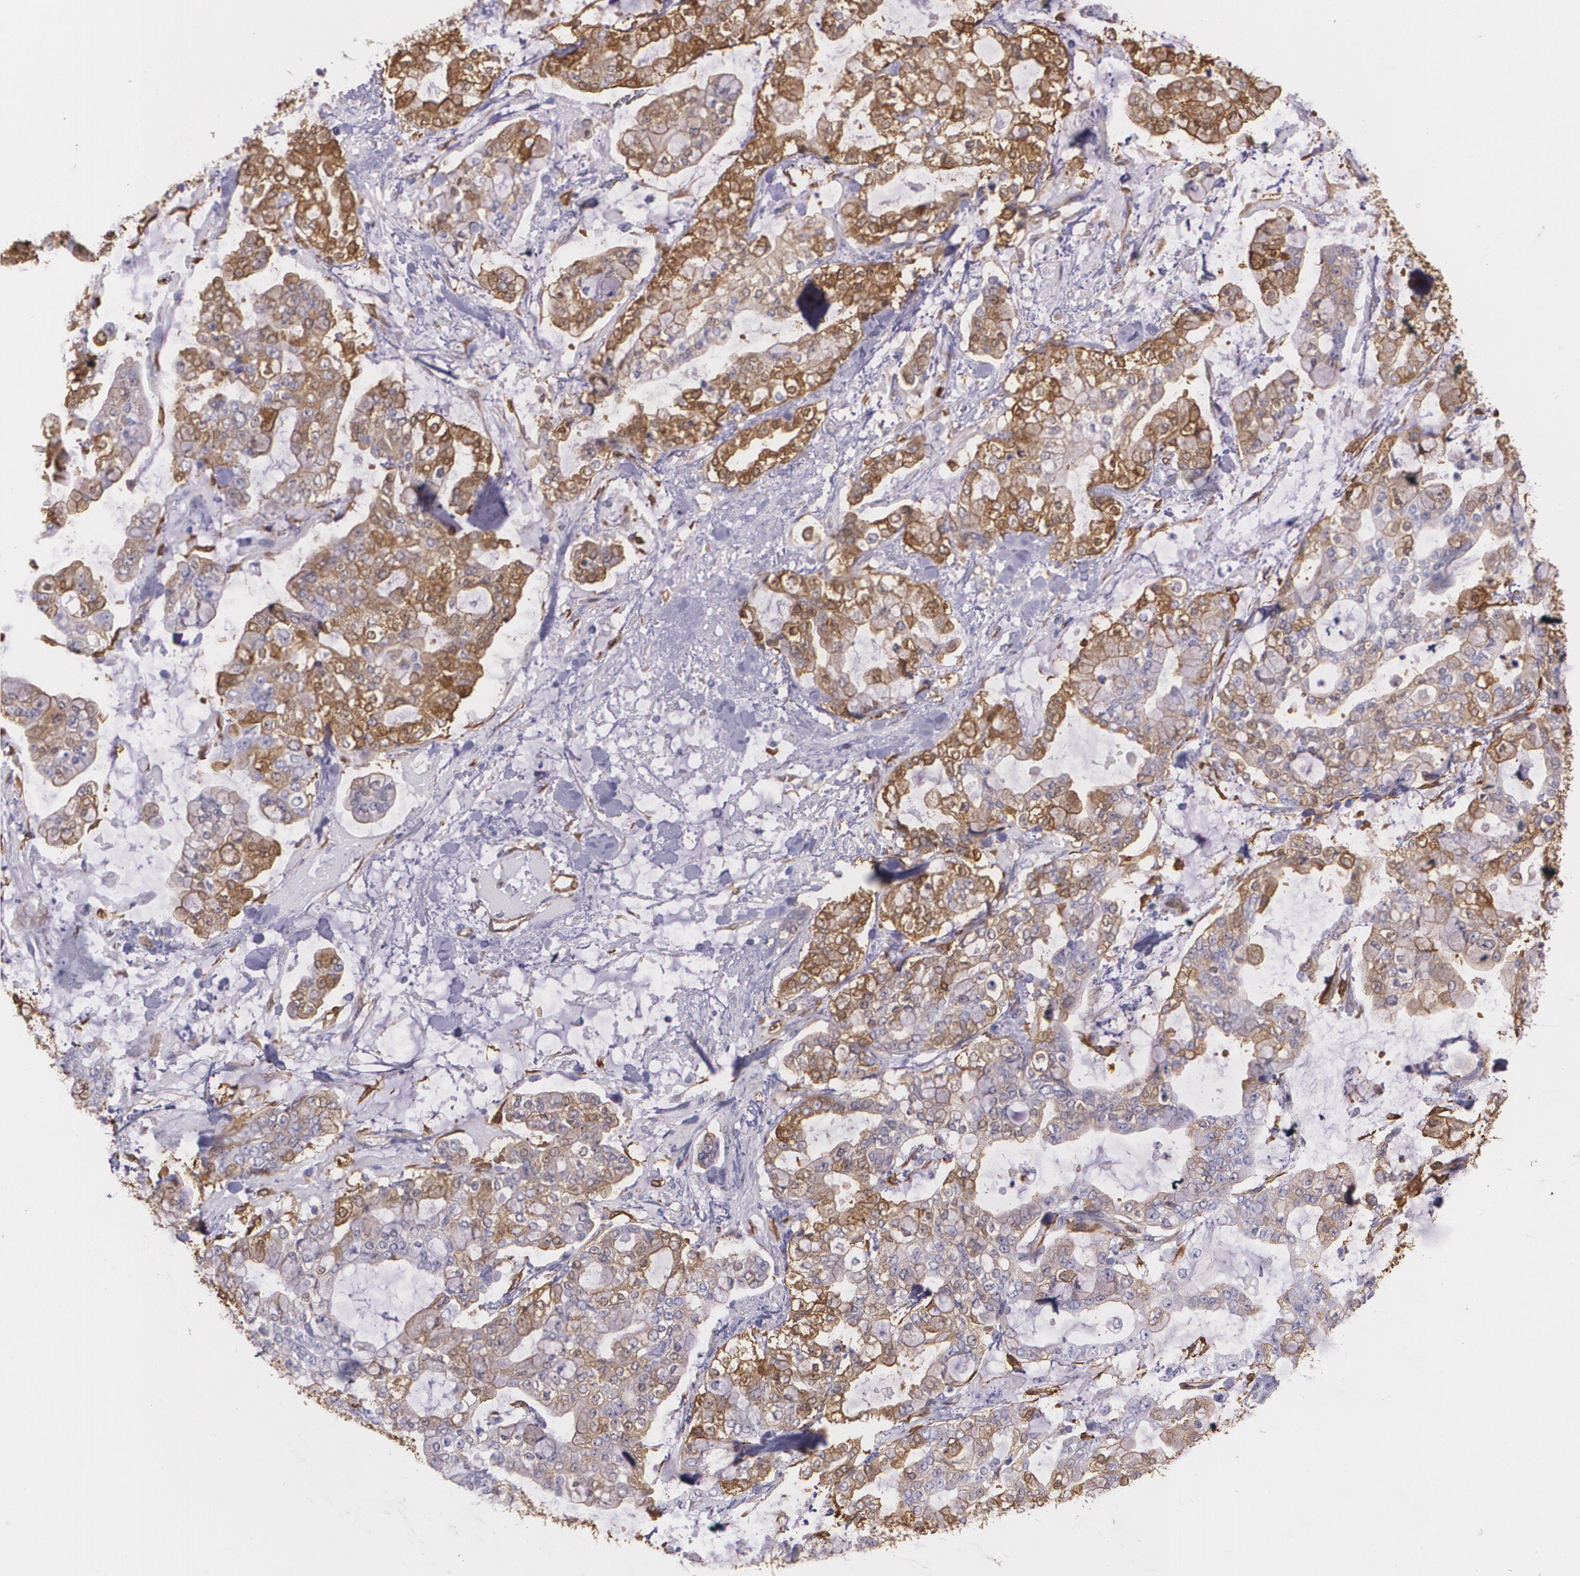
{"staining": {"intensity": "weak", "quantity": "25%-75%", "location": "cytoplasmic/membranous"}, "tissue": "stomach cancer", "cell_type": "Tumor cells", "image_type": "cancer", "snomed": [{"axis": "morphology", "description": "Normal tissue, NOS"}, {"axis": "morphology", "description": "Adenocarcinoma, NOS"}, {"axis": "topography", "description": "Stomach, upper"}, {"axis": "topography", "description": "Stomach"}], "caption": "Adenocarcinoma (stomach) stained for a protein (brown) shows weak cytoplasmic/membranous positive staining in approximately 25%-75% of tumor cells.", "gene": "MMP2", "patient": {"sex": "male", "age": 76}}